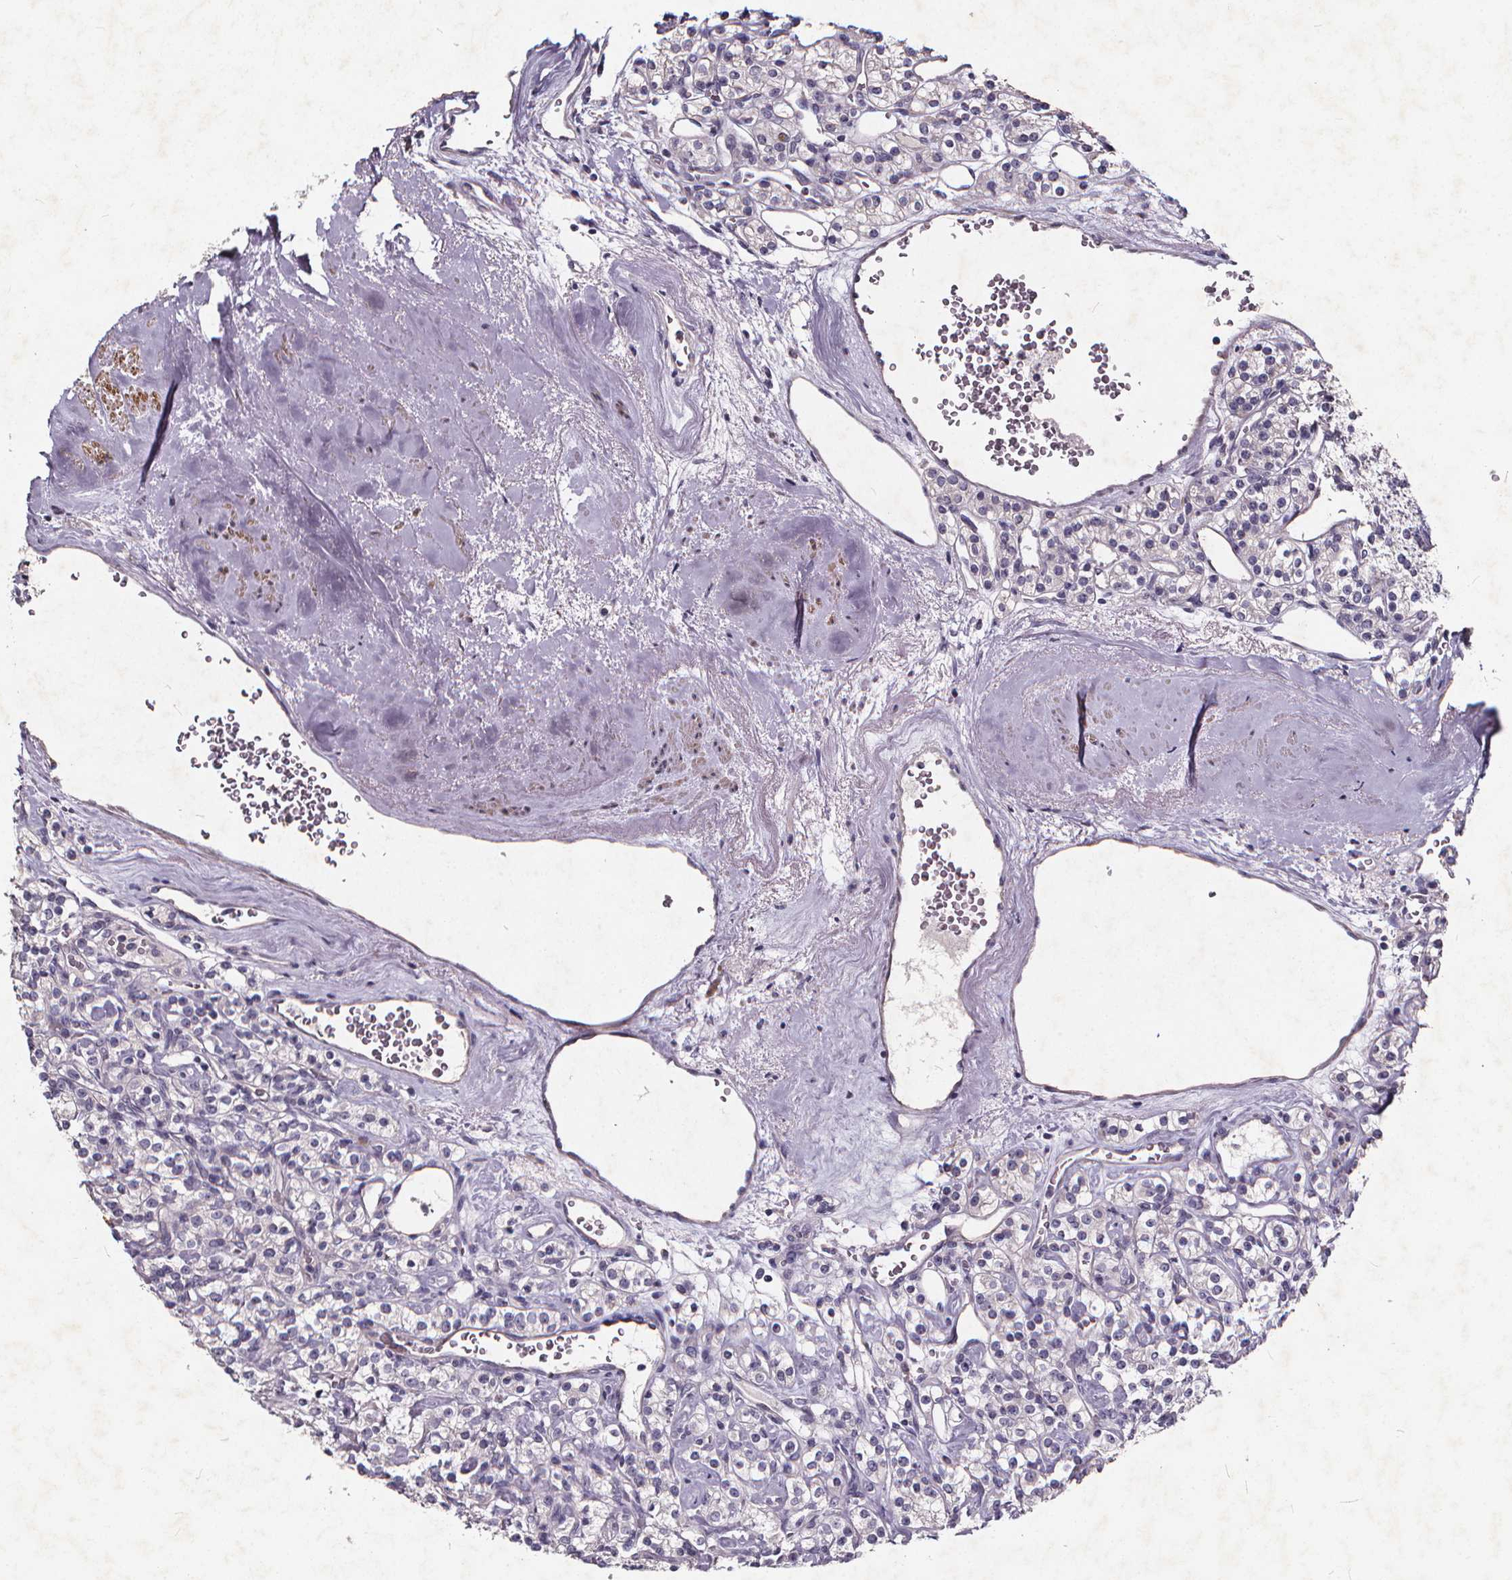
{"staining": {"intensity": "negative", "quantity": "none", "location": "none"}, "tissue": "renal cancer", "cell_type": "Tumor cells", "image_type": "cancer", "snomed": [{"axis": "morphology", "description": "Adenocarcinoma, NOS"}, {"axis": "topography", "description": "Kidney"}], "caption": "Protein analysis of renal adenocarcinoma exhibits no significant expression in tumor cells.", "gene": "TSPAN14", "patient": {"sex": "male", "age": 77}}